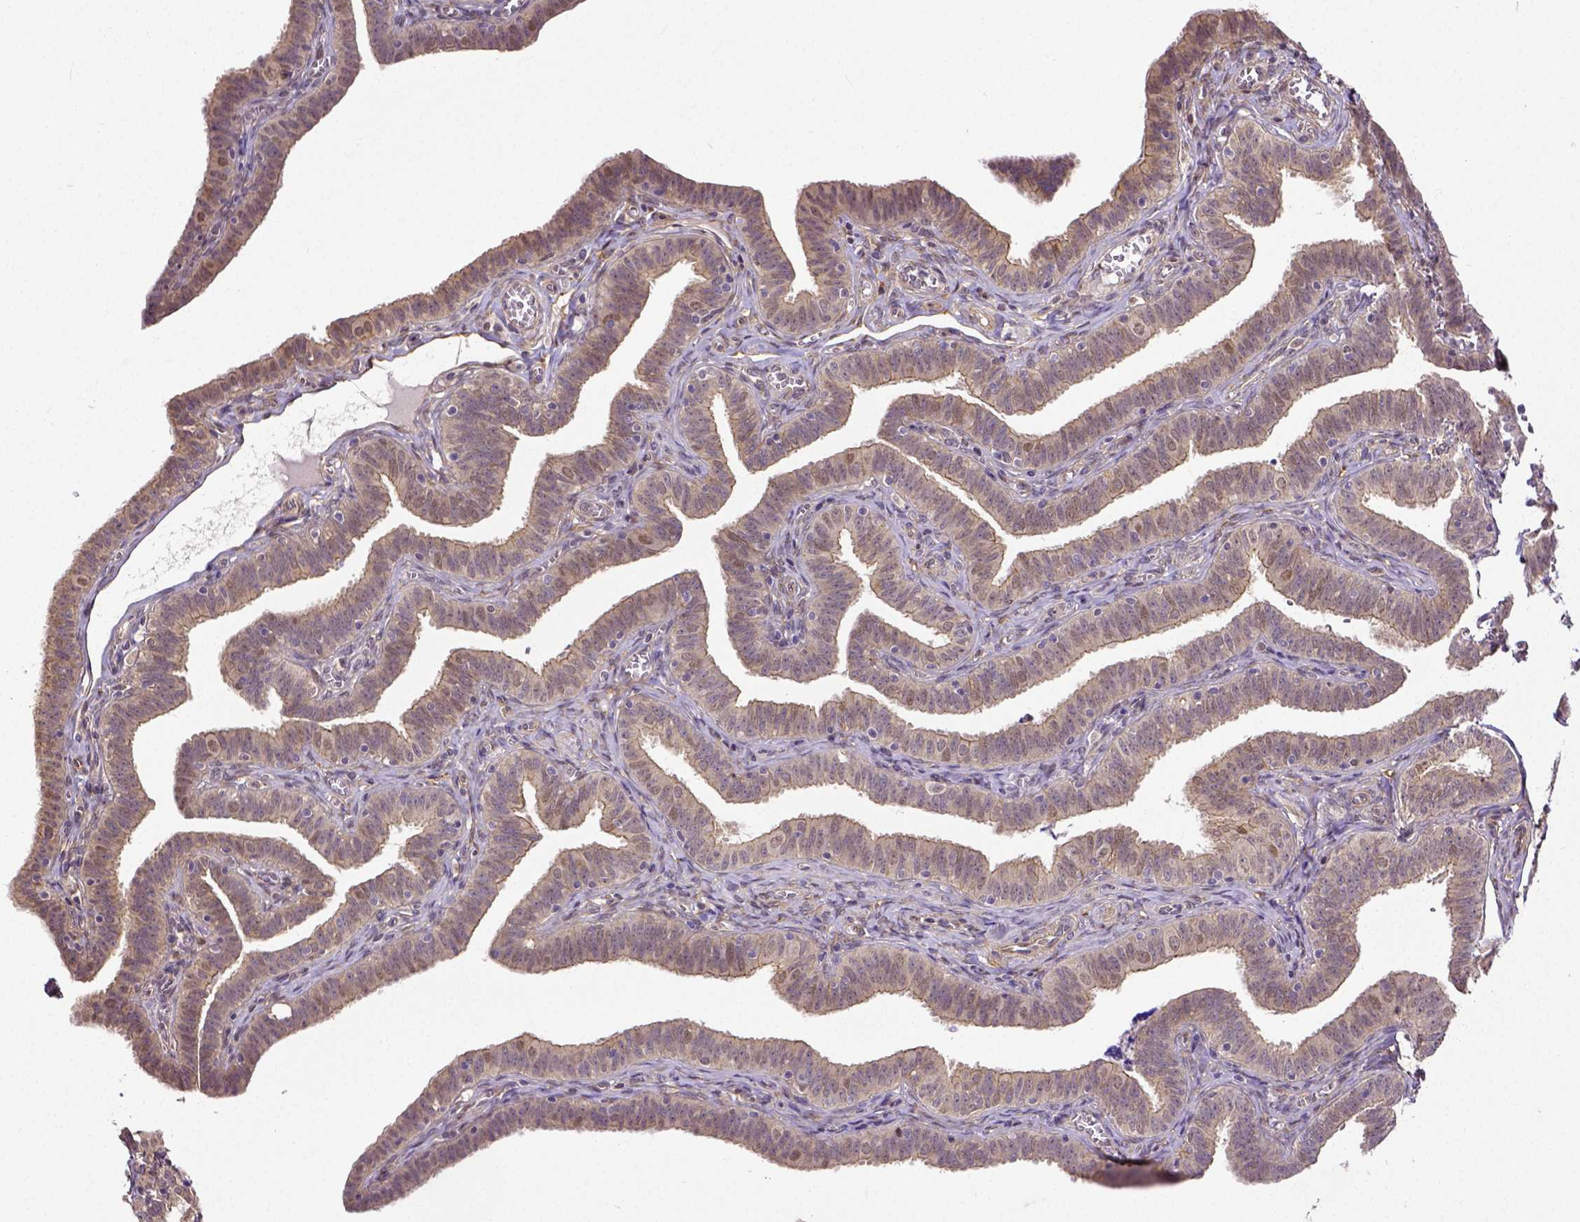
{"staining": {"intensity": "weak", "quantity": ">75%", "location": "cytoplasmic/membranous"}, "tissue": "fallopian tube", "cell_type": "Glandular cells", "image_type": "normal", "snomed": [{"axis": "morphology", "description": "Normal tissue, NOS"}, {"axis": "topography", "description": "Fallopian tube"}], "caption": "Immunohistochemistry photomicrograph of normal human fallopian tube stained for a protein (brown), which demonstrates low levels of weak cytoplasmic/membranous staining in approximately >75% of glandular cells.", "gene": "DICER1", "patient": {"sex": "female", "age": 25}}